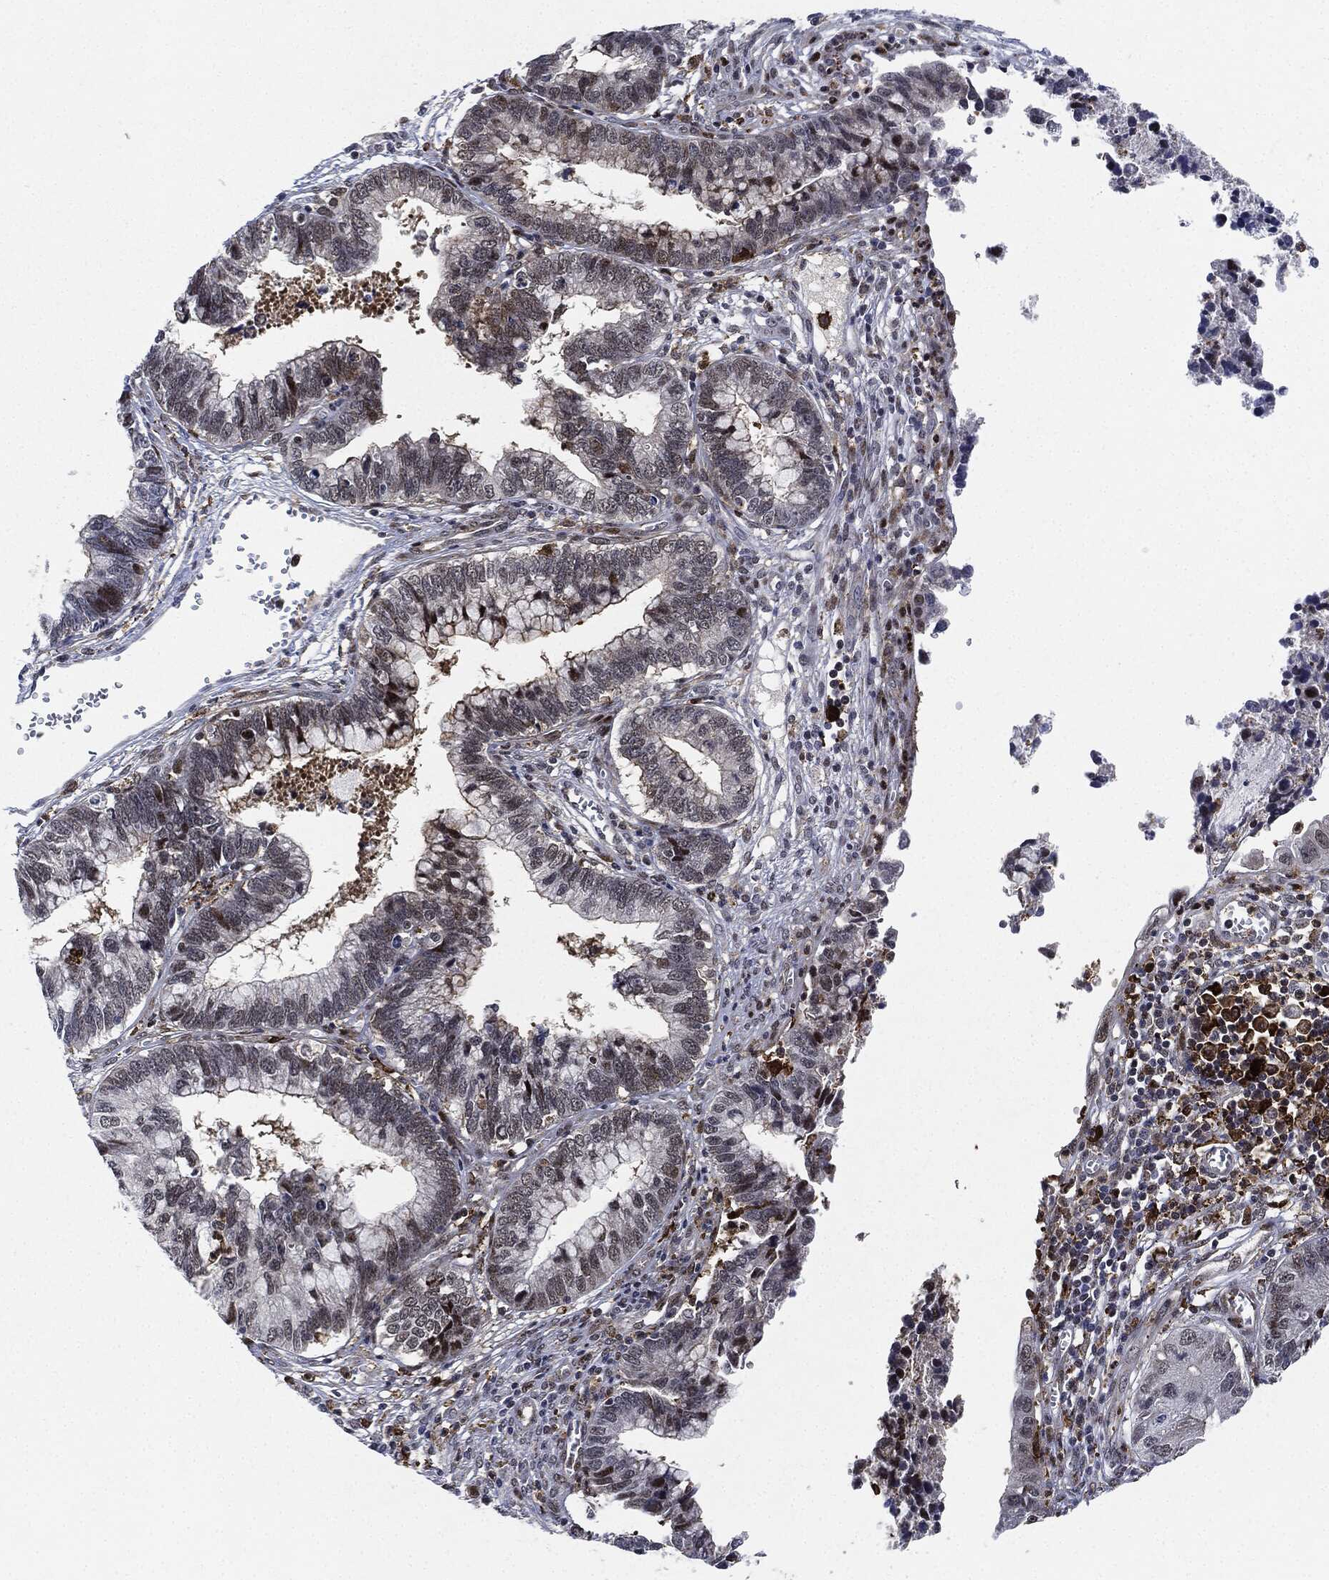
{"staining": {"intensity": "negative", "quantity": "none", "location": "none"}, "tissue": "cervical cancer", "cell_type": "Tumor cells", "image_type": "cancer", "snomed": [{"axis": "morphology", "description": "Adenocarcinoma, NOS"}, {"axis": "topography", "description": "Cervix"}], "caption": "This is an IHC micrograph of human cervical cancer. There is no staining in tumor cells.", "gene": "NANOS3", "patient": {"sex": "female", "age": 44}}